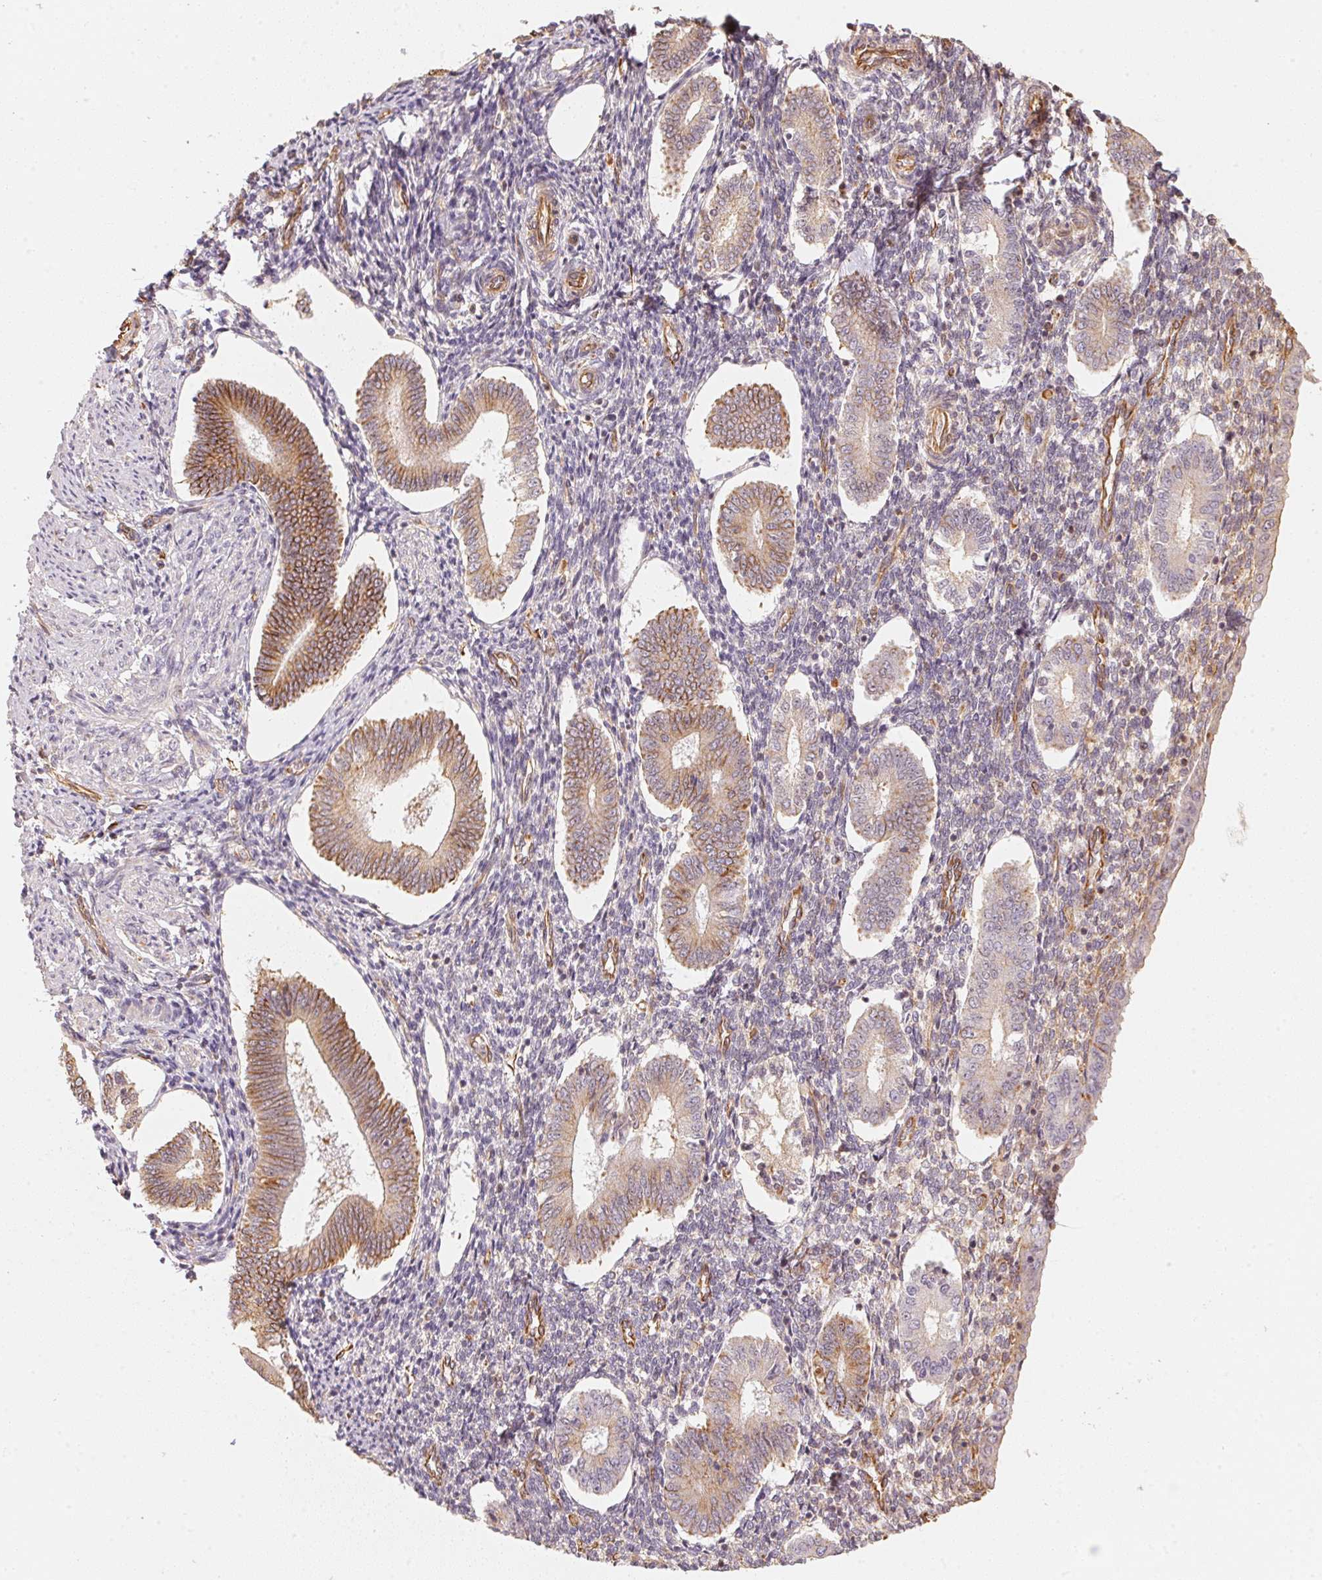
{"staining": {"intensity": "weak", "quantity": "<25%", "location": "cytoplasmic/membranous"}, "tissue": "endometrium", "cell_type": "Cells in endometrial stroma", "image_type": "normal", "snomed": [{"axis": "morphology", "description": "Normal tissue, NOS"}, {"axis": "topography", "description": "Endometrium"}], "caption": "IHC of normal human endometrium demonstrates no staining in cells in endometrial stroma. Brightfield microscopy of immunohistochemistry (IHC) stained with DAB (3,3'-diaminobenzidine) (brown) and hematoxylin (blue), captured at high magnification.", "gene": "FOXR2", "patient": {"sex": "female", "age": 40}}